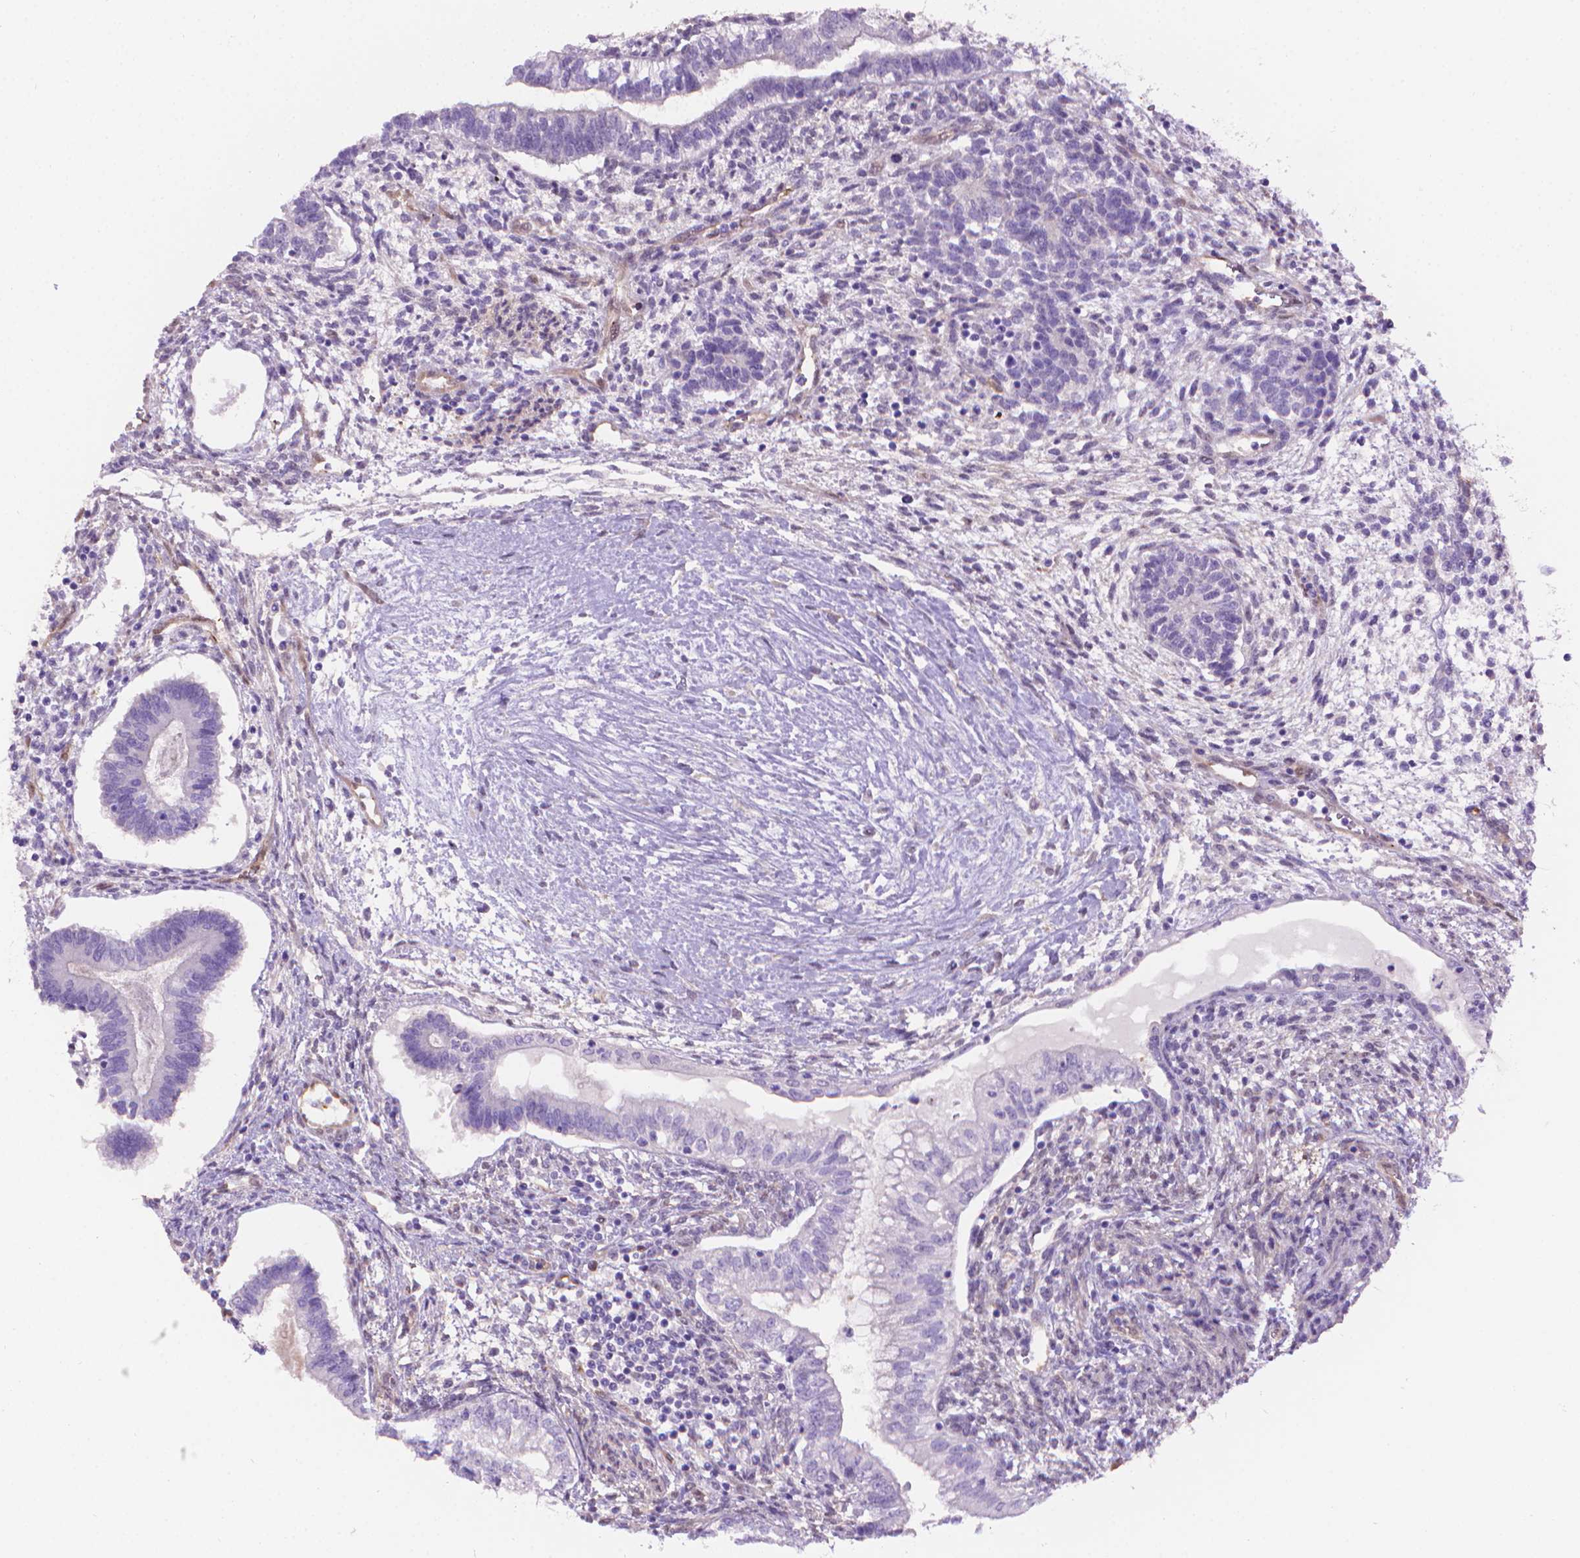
{"staining": {"intensity": "negative", "quantity": "none", "location": "none"}, "tissue": "testis cancer", "cell_type": "Tumor cells", "image_type": "cancer", "snomed": [{"axis": "morphology", "description": "Carcinoma, Embryonal, NOS"}, {"axis": "topography", "description": "Testis"}], "caption": "The image displays no staining of tumor cells in testis cancer.", "gene": "CLIC4", "patient": {"sex": "male", "age": 37}}